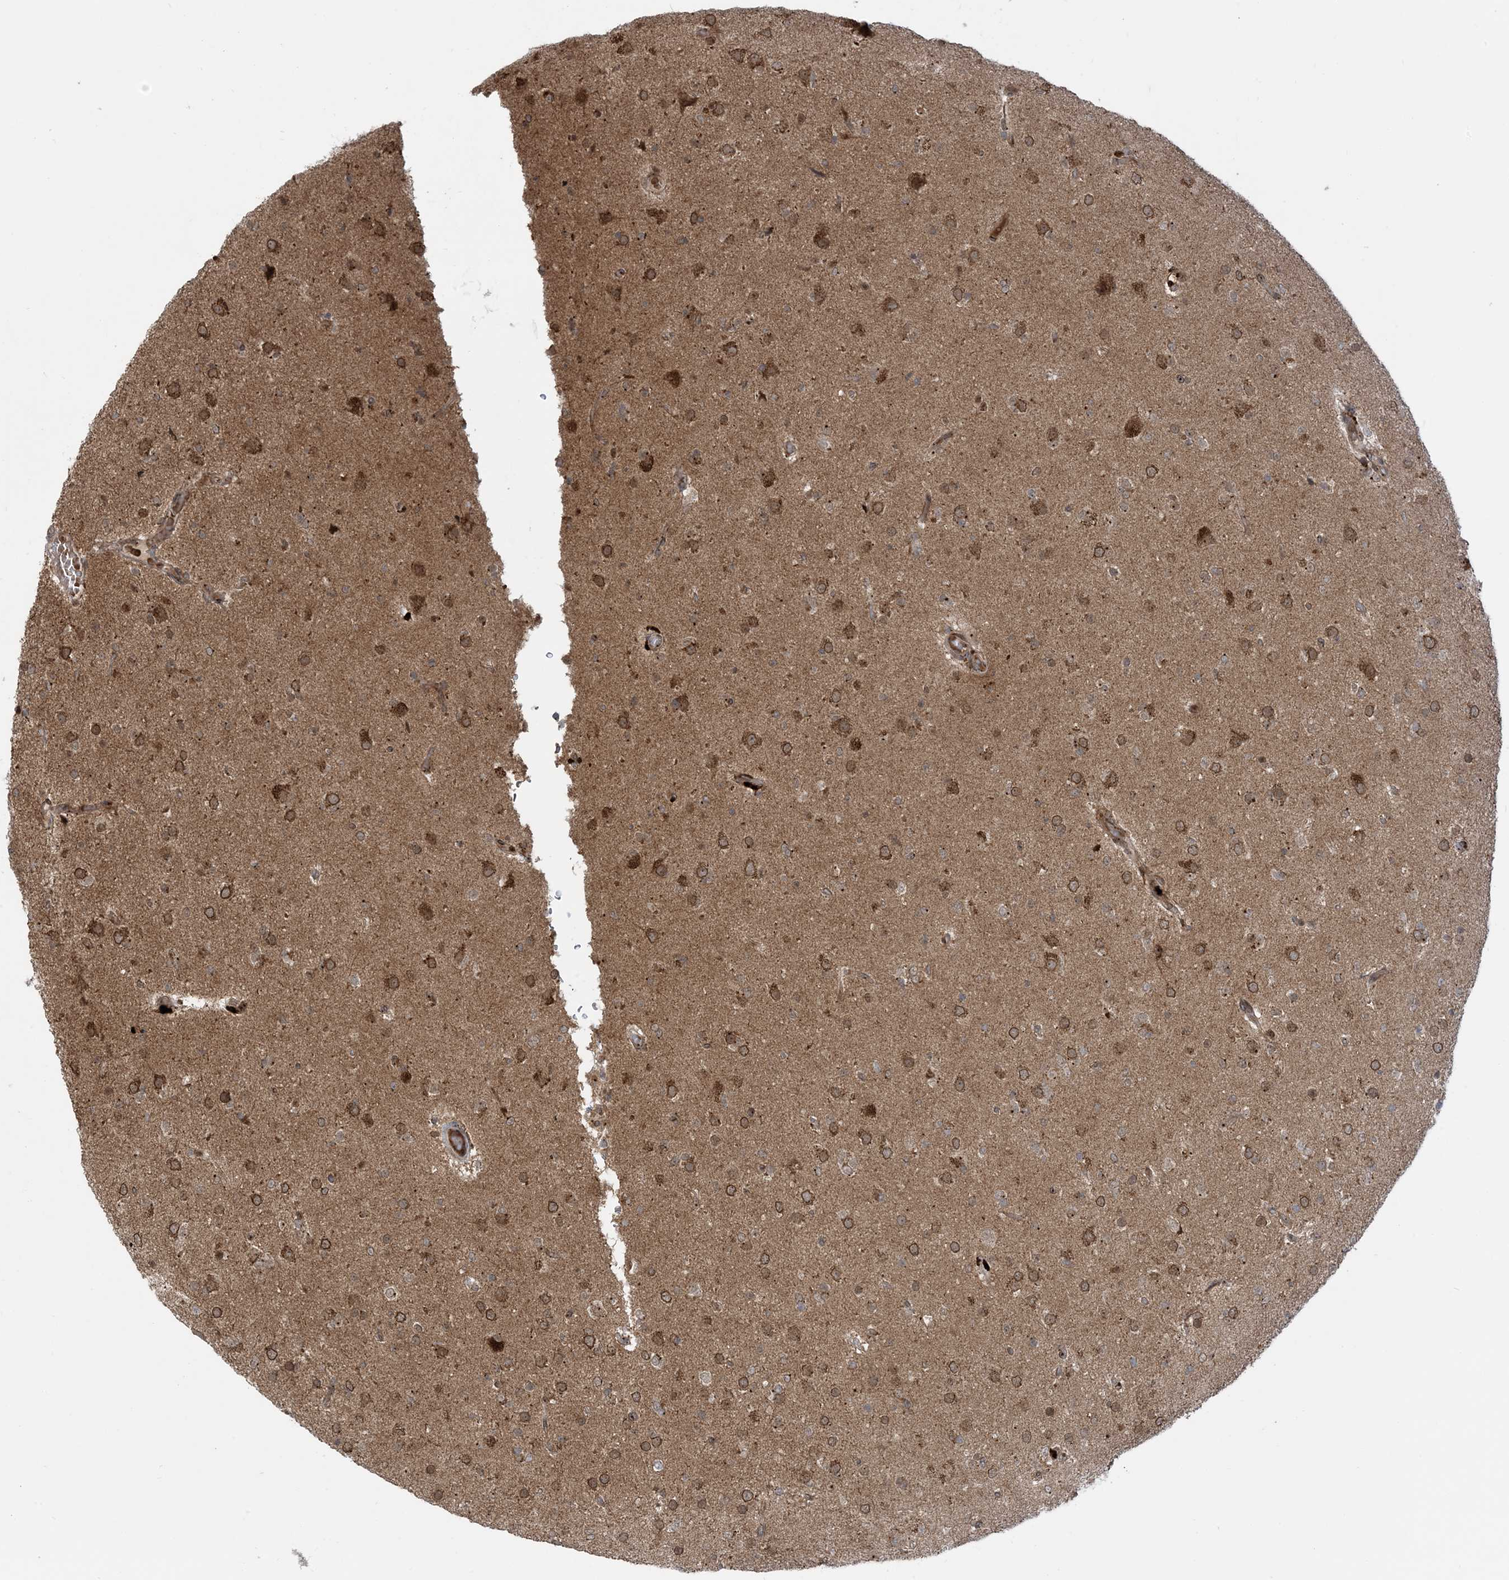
{"staining": {"intensity": "strong", "quantity": "25%-75%", "location": "cytoplasmic/membranous,nuclear"}, "tissue": "glioma", "cell_type": "Tumor cells", "image_type": "cancer", "snomed": [{"axis": "morphology", "description": "Glioma, malignant, Low grade"}, {"axis": "topography", "description": "Brain"}], "caption": "Immunohistochemistry (IHC) micrograph of neoplastic tissue: human glioma stained using IHC displays high levels of strong protein expression localized specifically in the cytoplasmic/membranous and nuclear of tumor cells, appearing as a cytoplasmic/membranous and nuclear brown color.", "gene": "CASP4", "patient": {"sex": "male", "age": 65}}